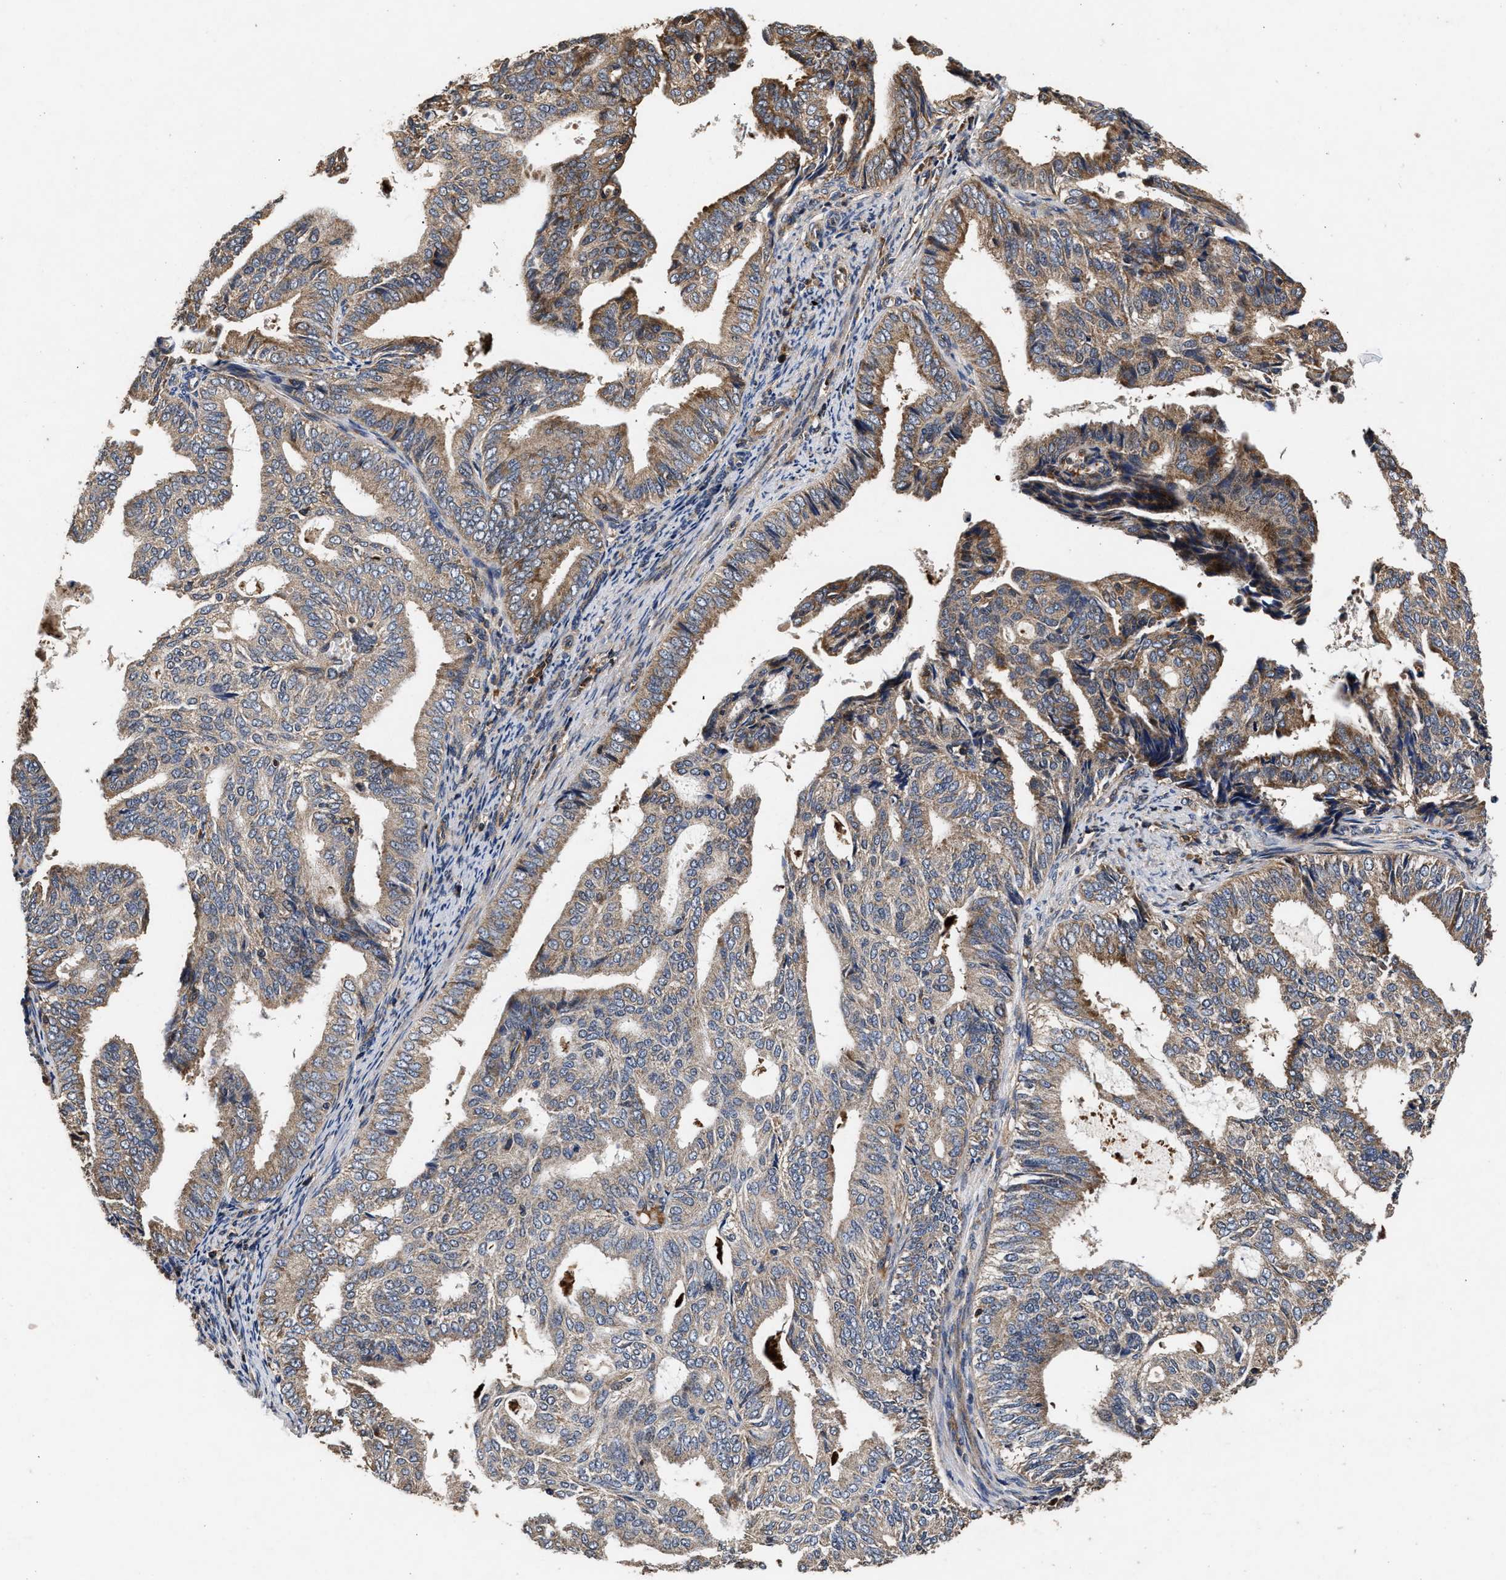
{"staining": {"intensity": "moderate", "quantity": ">75%", "location": "cytoplasmic/membranous"}, "tissue": "endometrial cancer", "cell_type": "Tumor cells", "image_type": "cancer", "snomed": [{"axis": "morphology", "description": "Adenocarcinoma, NOS"}, {"axis": "topography", "description": "Endometrium"}], "caption": "Moderate cytoplasmic/membranous protein staining is identified in approximately >75% of tumor cells in endometrial cancer.", "gene": "NFKB2", "patient": {"sex": "female", "age": 58}}